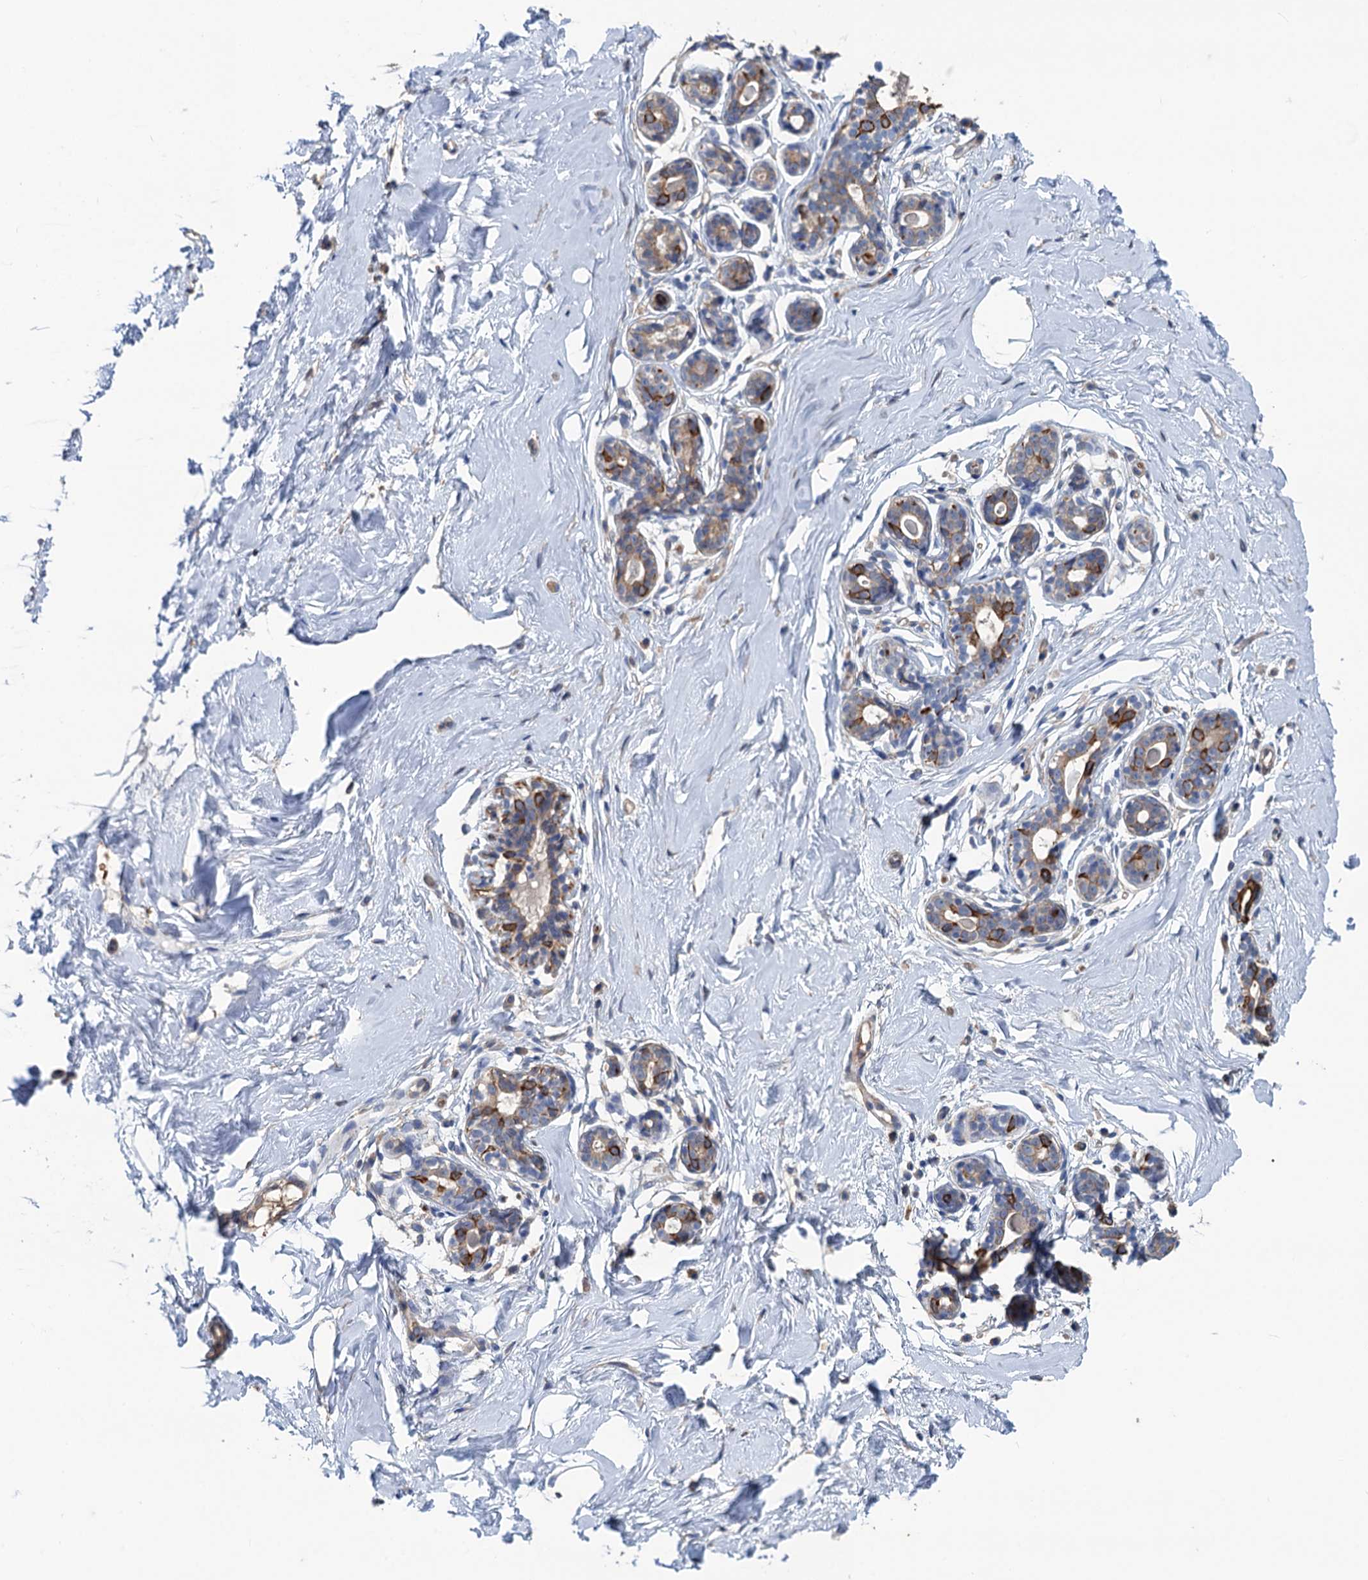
{"staining": {"intensity": "negative", "quantity": "none", "location": "none"}, "tissue": "breast", "cell_type": "Adipocytes", "image_type": "normal", "snomed": [{"axis": "morphology", "description": "Normal tissue, NOS"}, {"axis": "morphology", "description": "Adenoma, NOS"}, {"axis": "topography", "description": "Breast"}], "caption": "DAB immunohistochemical staining of benign human breast demonstrates no significant positivity in adipocytes. (Stains: DAB immunohistochemistry with hematoxylin counter stain, Microscopy: brightfield microscopy at high magnification).", "gene": "SMCO3", "patient": {"sex": "female", "age": 23}}